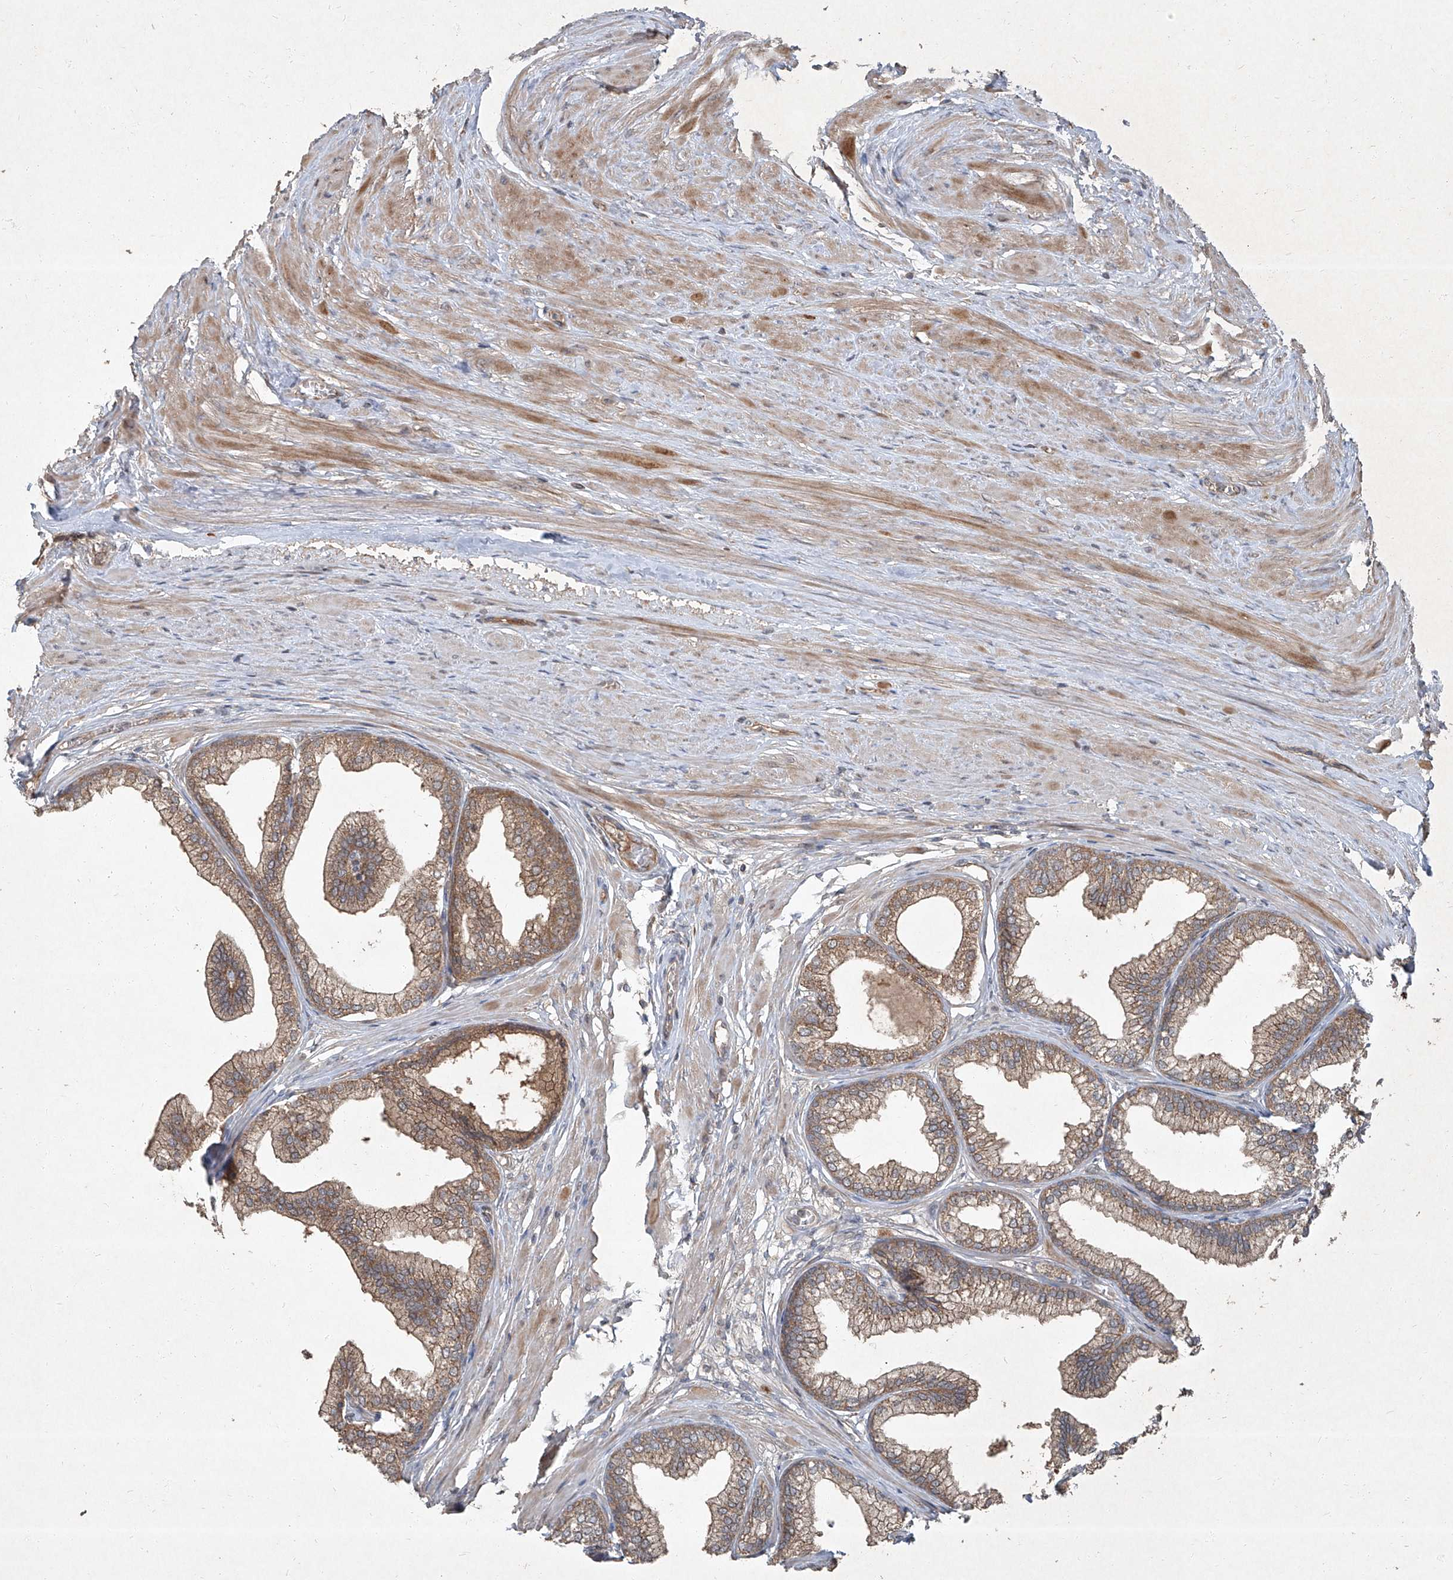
{"staining": {"intensity": "moderate", "quantity": ">75%", "location": "cytoplasmic/membranous"}, "tissue": "prostate", "cell_type": "Glandular cells", "image_type": "normal", "snomed": [{"axis": "morphology", "description": "Normal tissue, NOS"}, {"axis": "morphology", "description": "Urothelial carcinoma, Low grade"}, {"axis": "topography", "description": "Urinary bladder"}, {"axis": "topography", "description": "Prostate"}], "caption": "This histopathology image reveals immunohistochemistry (IHC) staining of benign prostate, with medium moderate cytoplasmic/membranous positivity in approximately >75% of glandular cells.", "gene": "CCN1", "patient": {"sex": "male", "age": 60}}